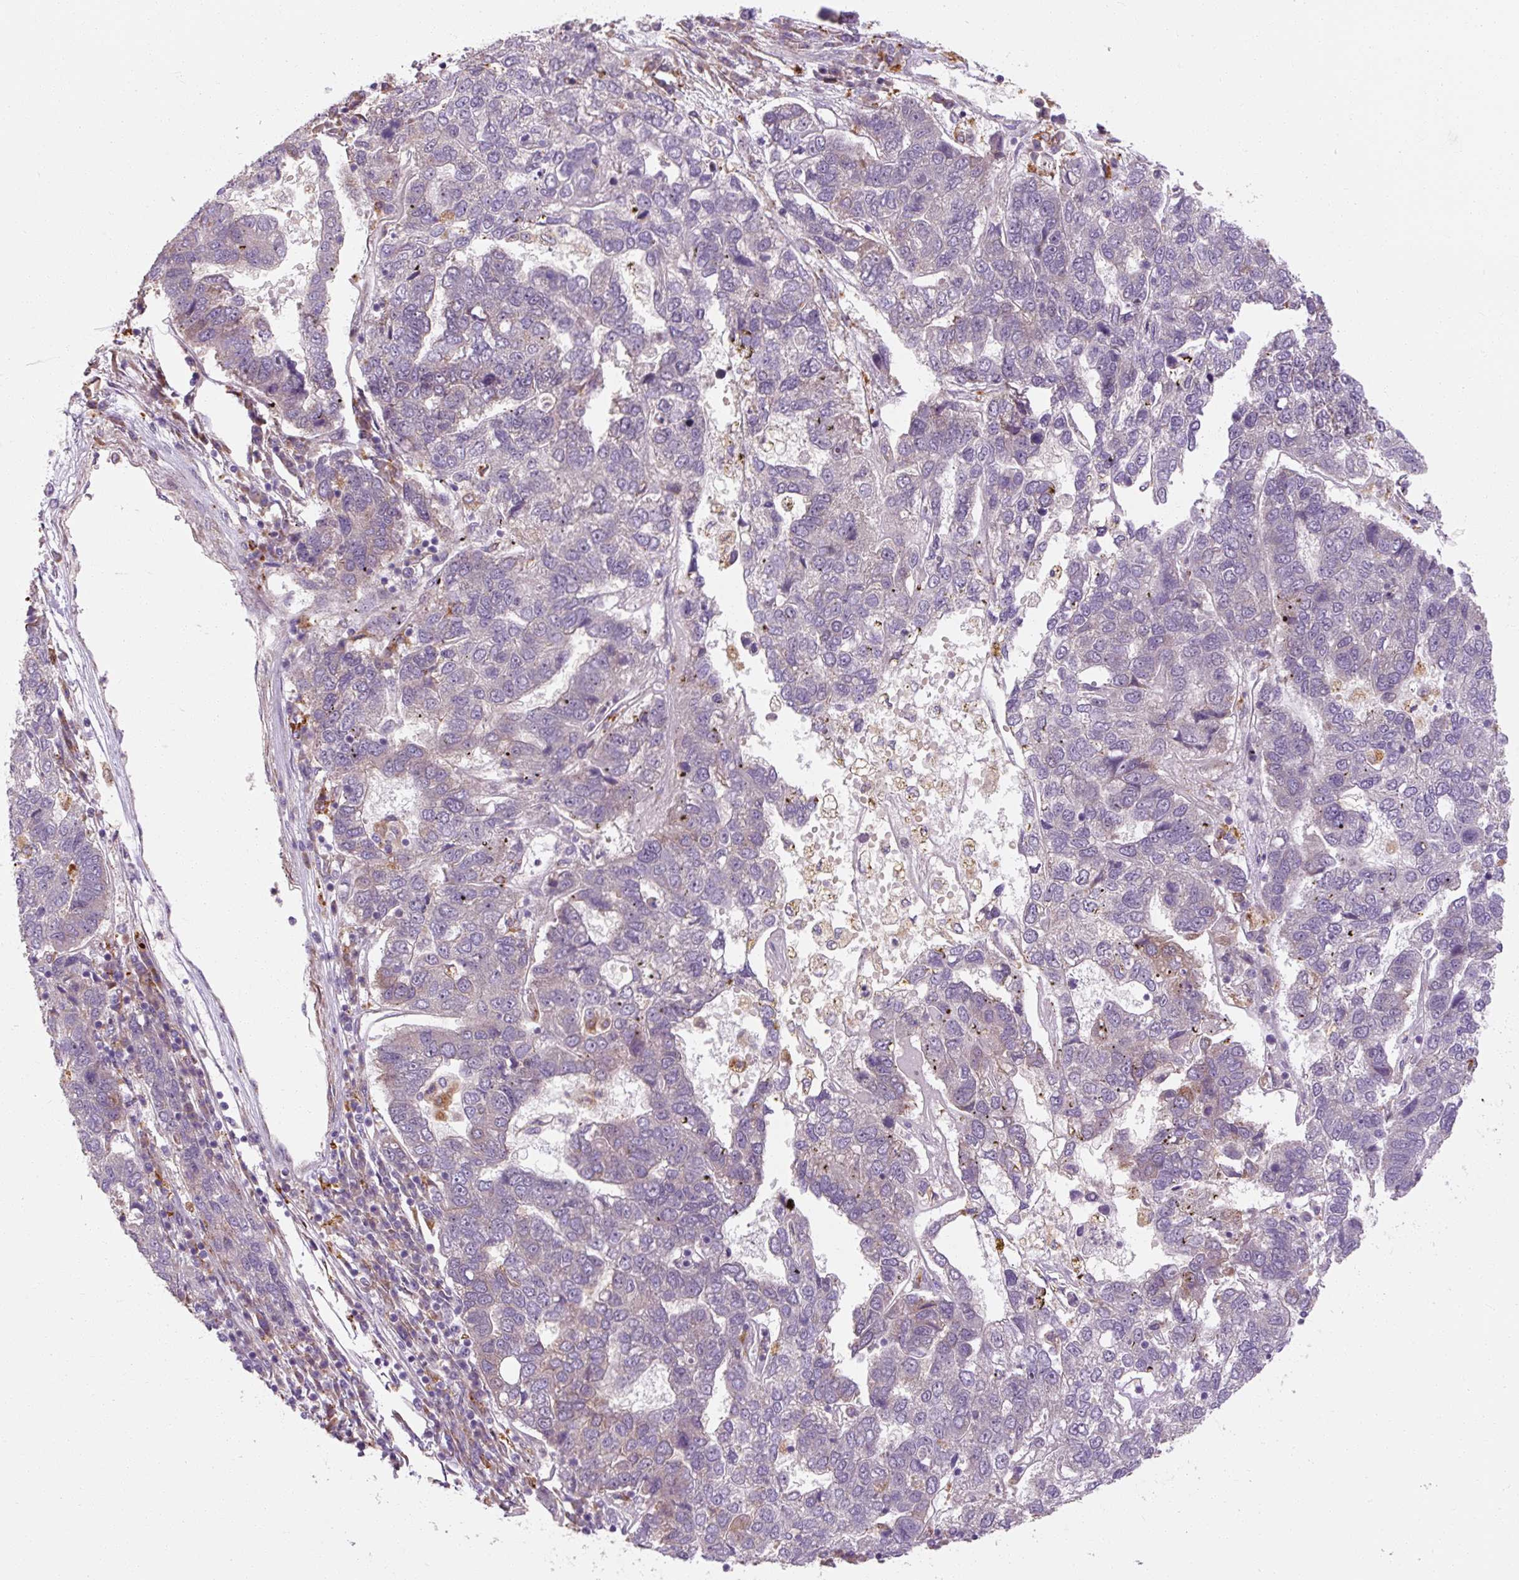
{"staining": {"intensity": "weak", "quantity": "<25%", "location": "cytoplasmic/membranous"}, "tissue": "pancreatic cancer", "cell_type": "Tumor cells", "image_type": "cancer", "snomed": [{"axis": "morphology", "description": "Adenocarcinoma, NOS"}, {"axis": "topography", "description": "Pancreas"}], "caption": "Tumor cells show no significant expression in pancreatic adenocarcinoma.", "gene": "TBC1D4", "patient": {"sex": "female", "age": 61}}